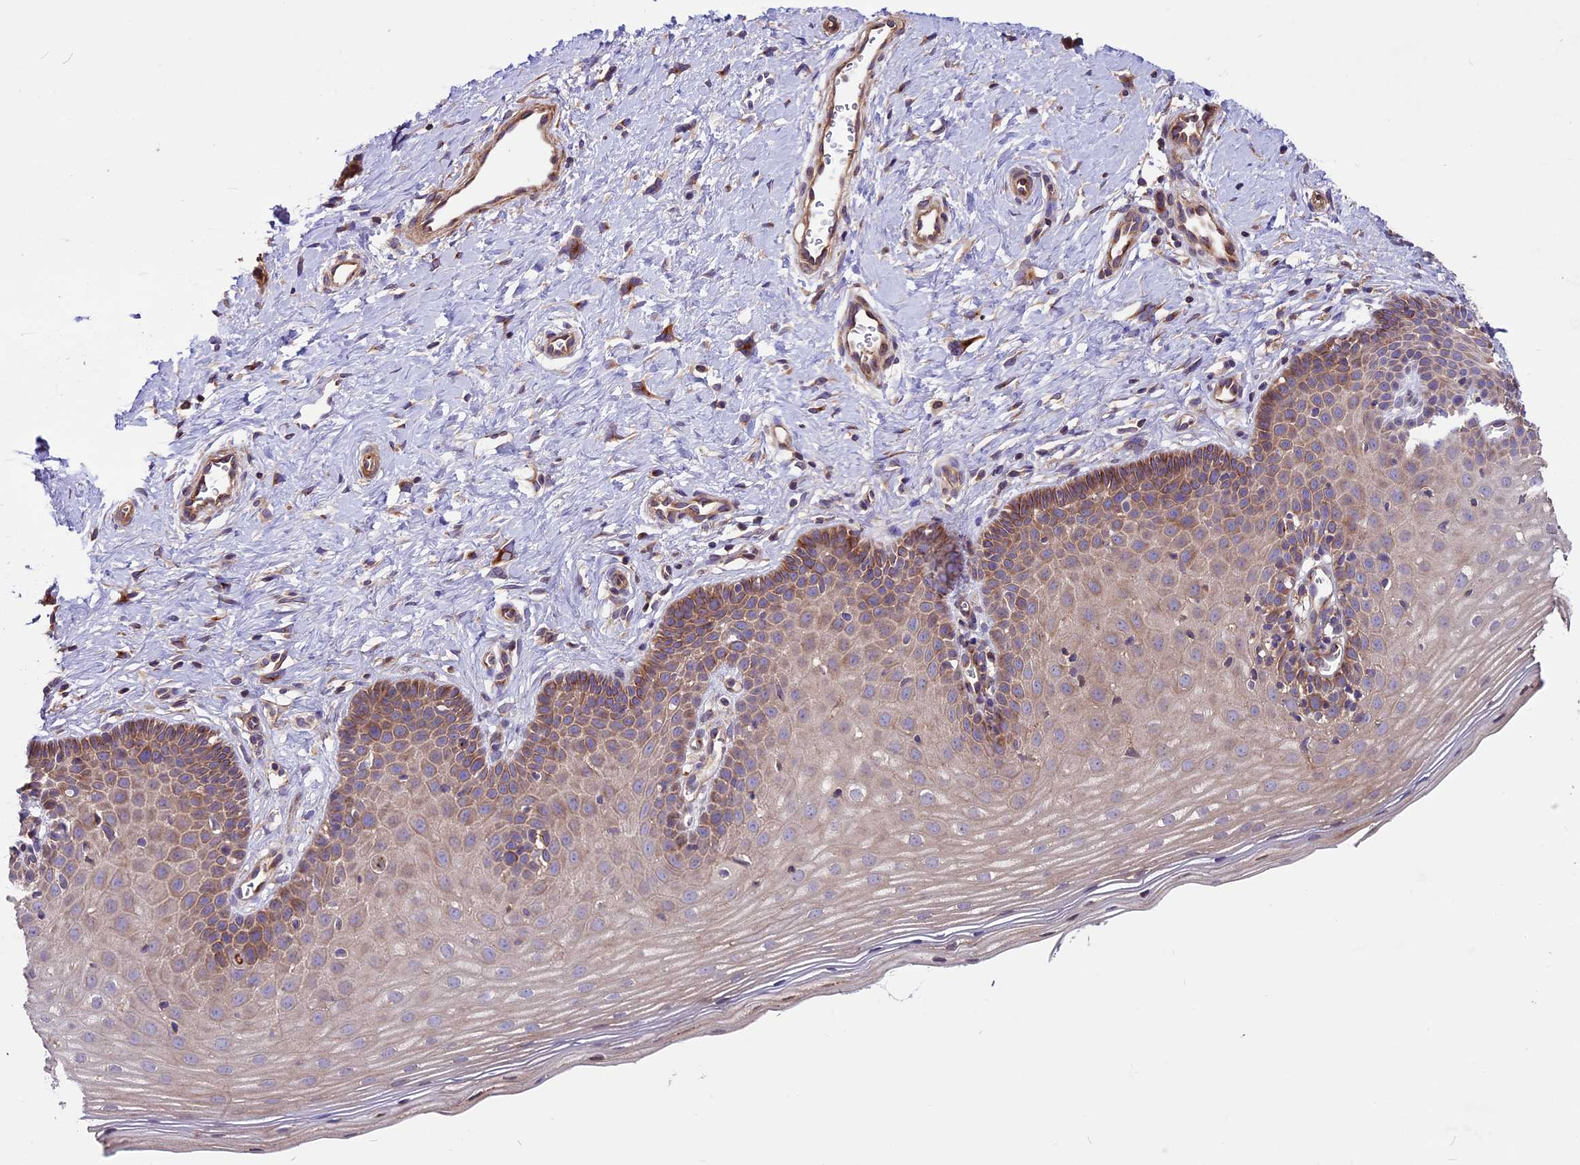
{"staining": {"intensity": "weak", "quantity": "25%-75%", "location": "cytoplasmic/membranous"}, "tissue": "cervix", "cell_type": "Glandular cells", "image_type": "normal", "snomed": [{"axis": "morphology", "description": "Normal tissue, NOS"}, {"axis": "topography", "description": "Cervix"}], "caption": "Cervix stained with DAB (3,3'-diaminobenzidine) immunohistochemistry reveals low levels of weak cytoplasmic/membranous staining in about 25%-75% of glandular cells.", "gene": "ANO3", "patient": {"sex": "female", "age": 36}}